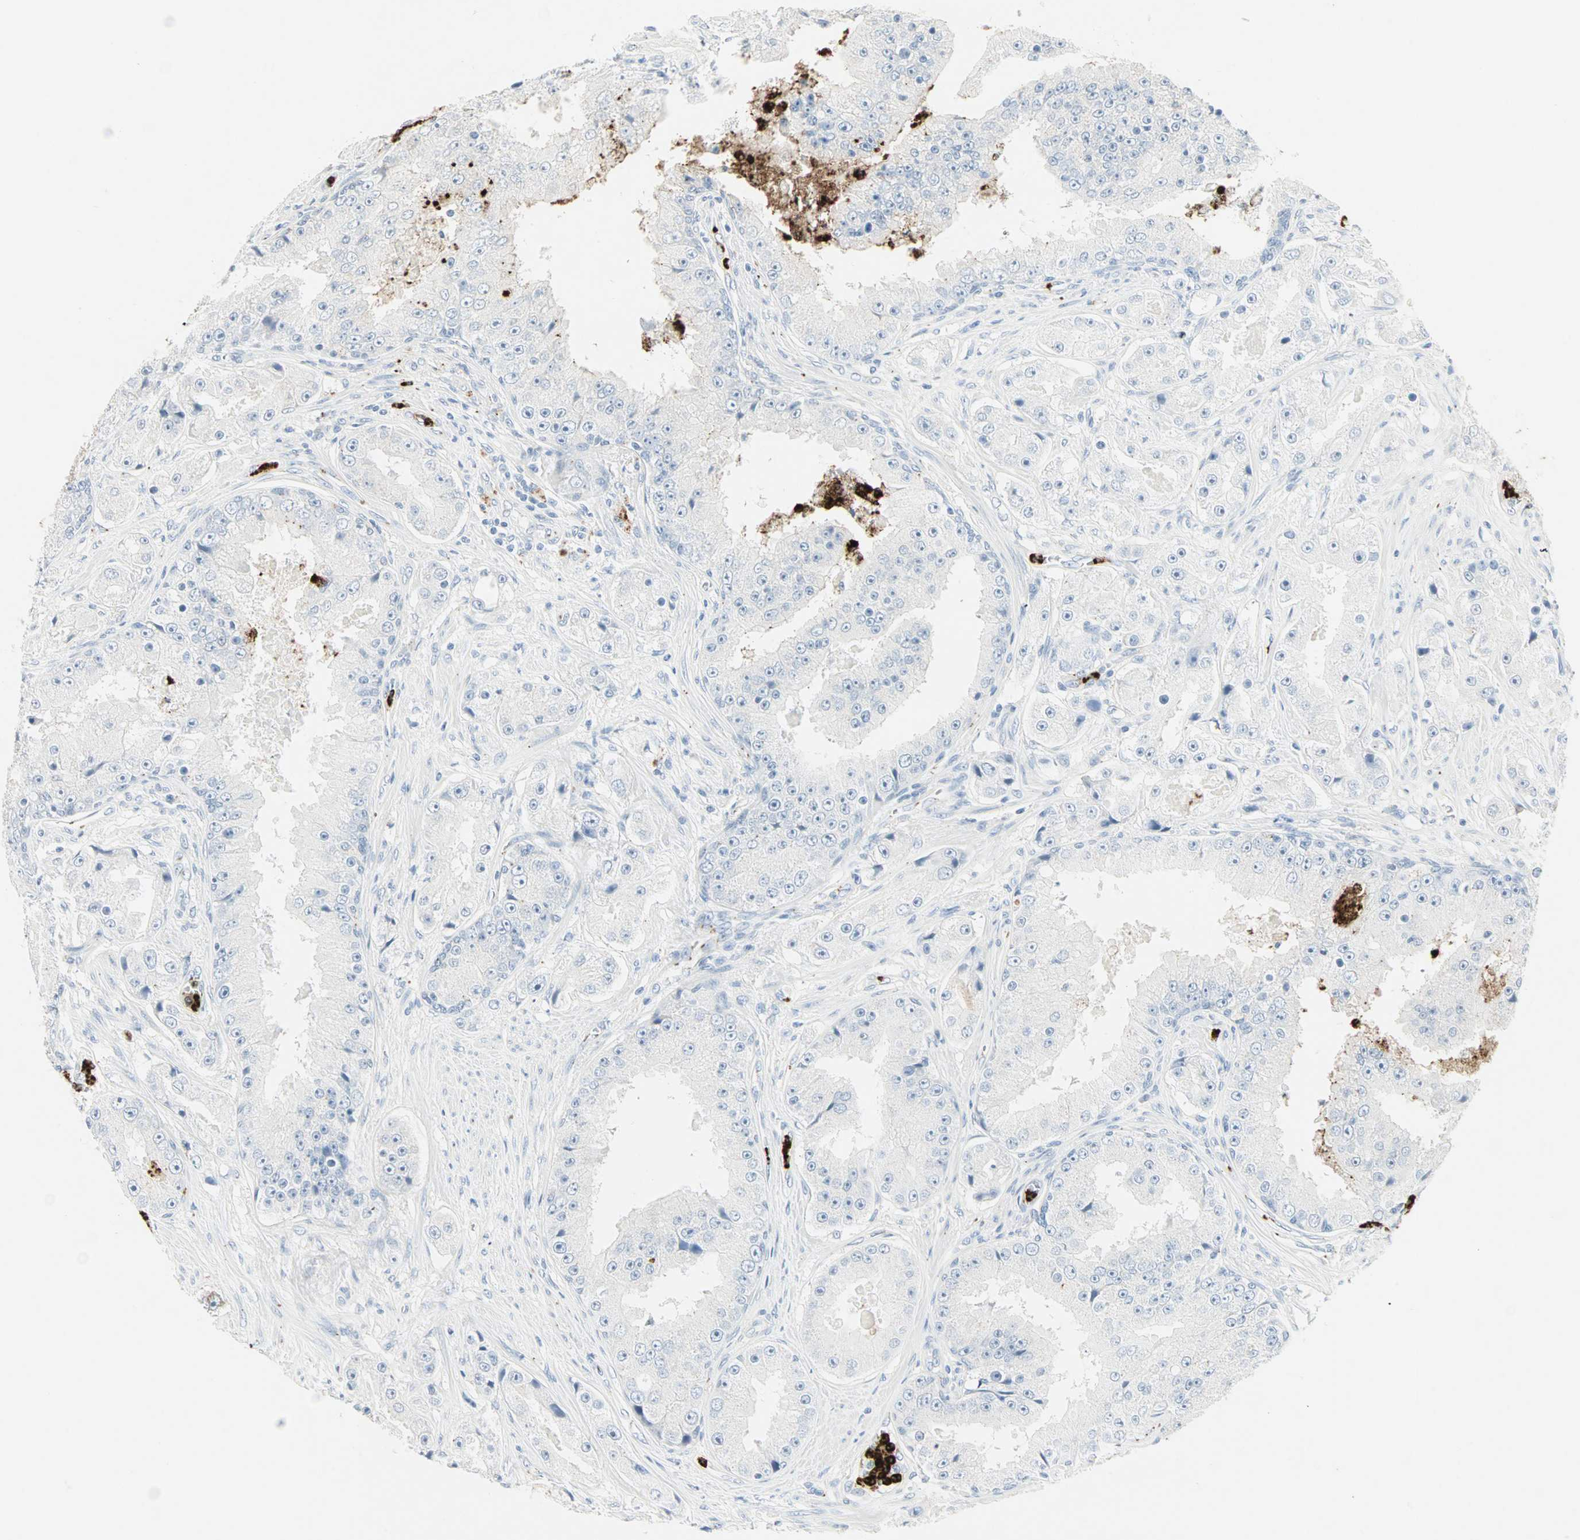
{"staining": {"intensity": "negative", "quantity": "none", "location": "none"}, "tissue": "prostate cancer", "cell_type": "Tumor cells", "image_type": "cancer", "snomed": [{"axis": "morphology", "description": "Adenocarcinoma, High grade"}, {"axis": "topography", "description": "Prostate"}], "caption": "High power microscopy photomicrograph of an immunohistochemistry histopathology image of high-grade adenocarcinoma (prostate), revealing no significant expression in tumor cells. Nuclei are stained in blue.", "gene": "CEACAM6", "patient": {"sex": "male", "age": 73}}